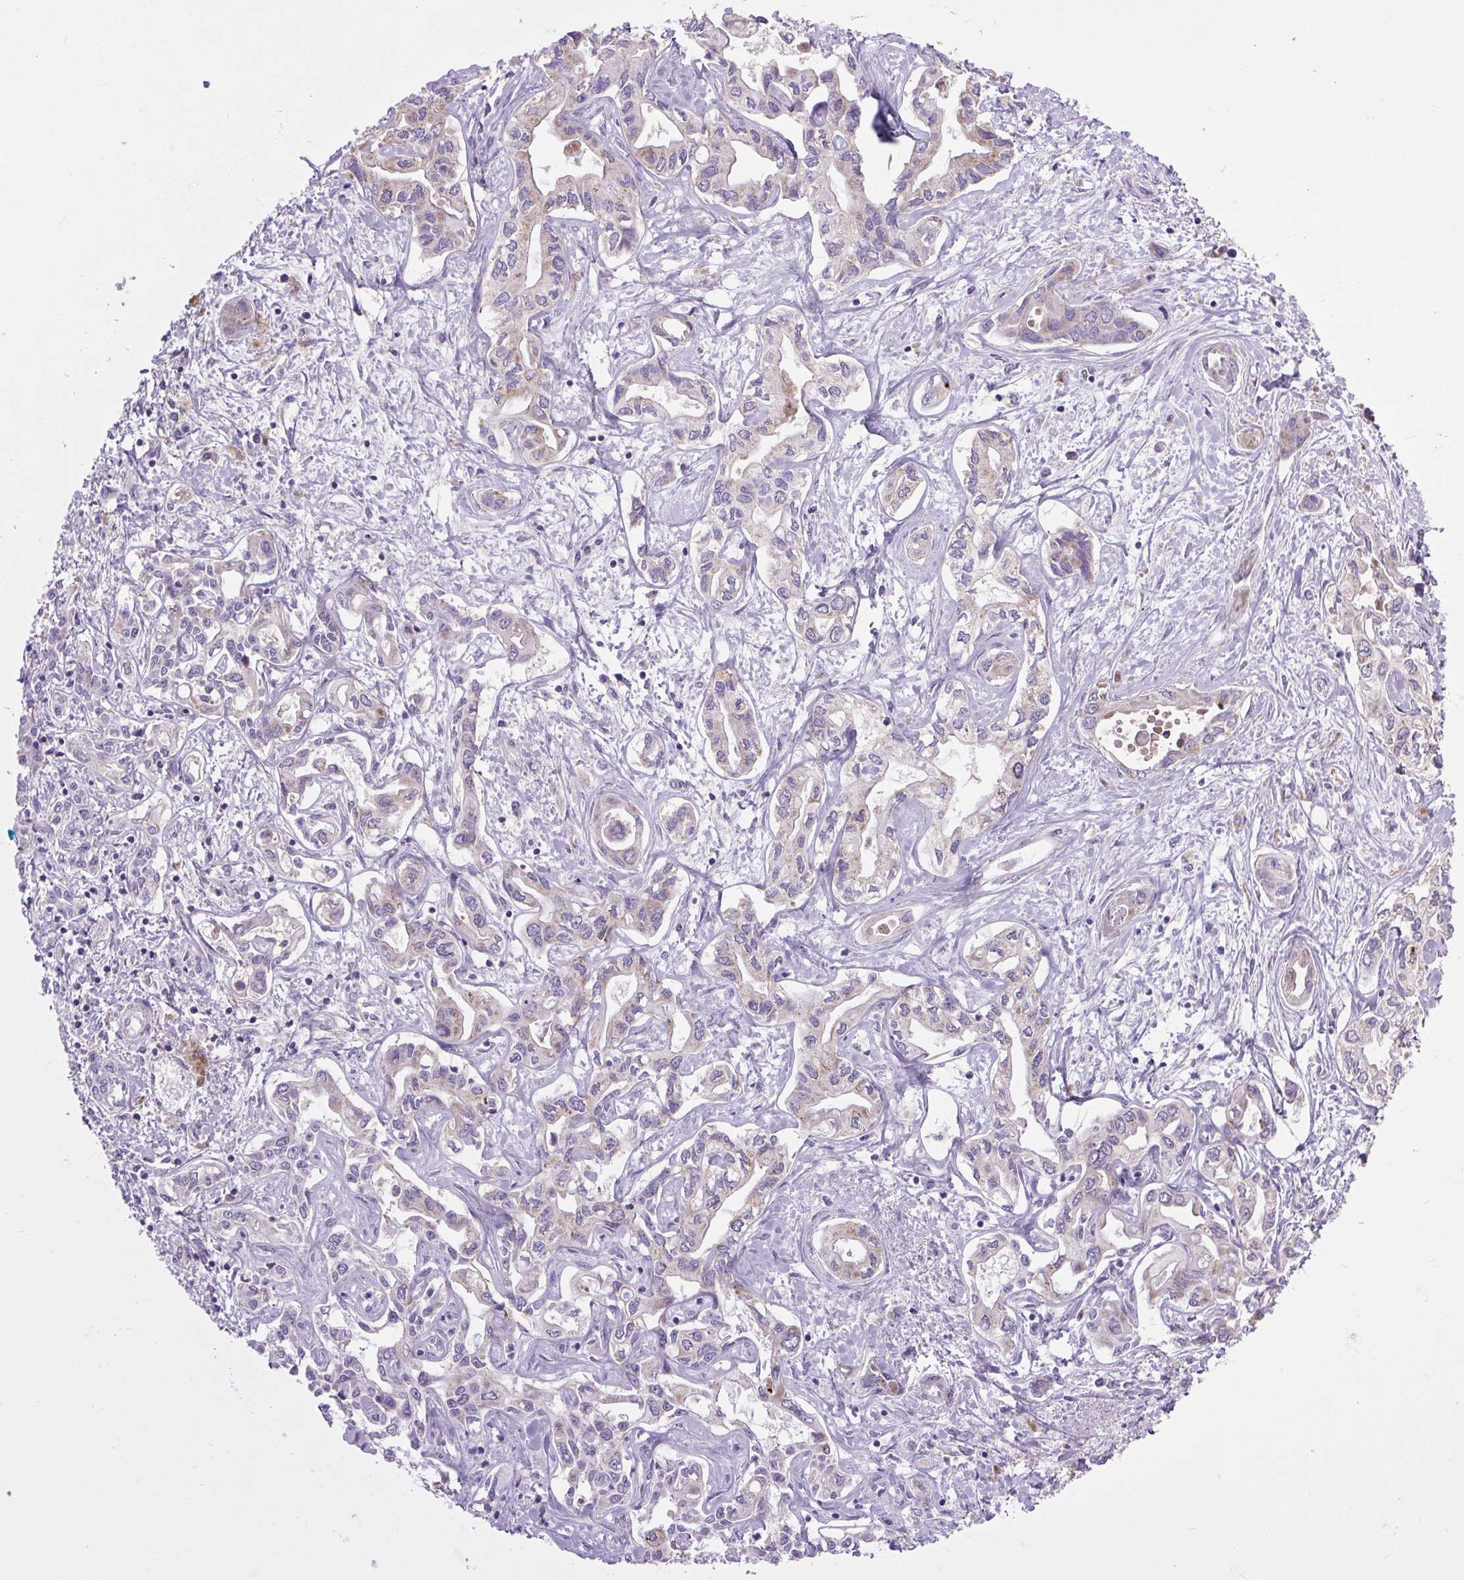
{"staining": {"intensity": "negative", "quantity": "none", "location": "none"}, "tissue": "liver cancer", "cell_type": "Tumor cells", "image_type": "cancer", "snomed": [{"axis": "morphology", "description": "Cholangiocarcinoma"}, {"axis": "topography", "description": "Liver"}], "caption": "Image shows no significant protein expression in tumor cells of liver cholangiocarcinoma. (Immunohistochemistry, brightfield microscopy, high magnification).", "gene": "RNASE10", "patient": {"sex": "female", "age": 64}}